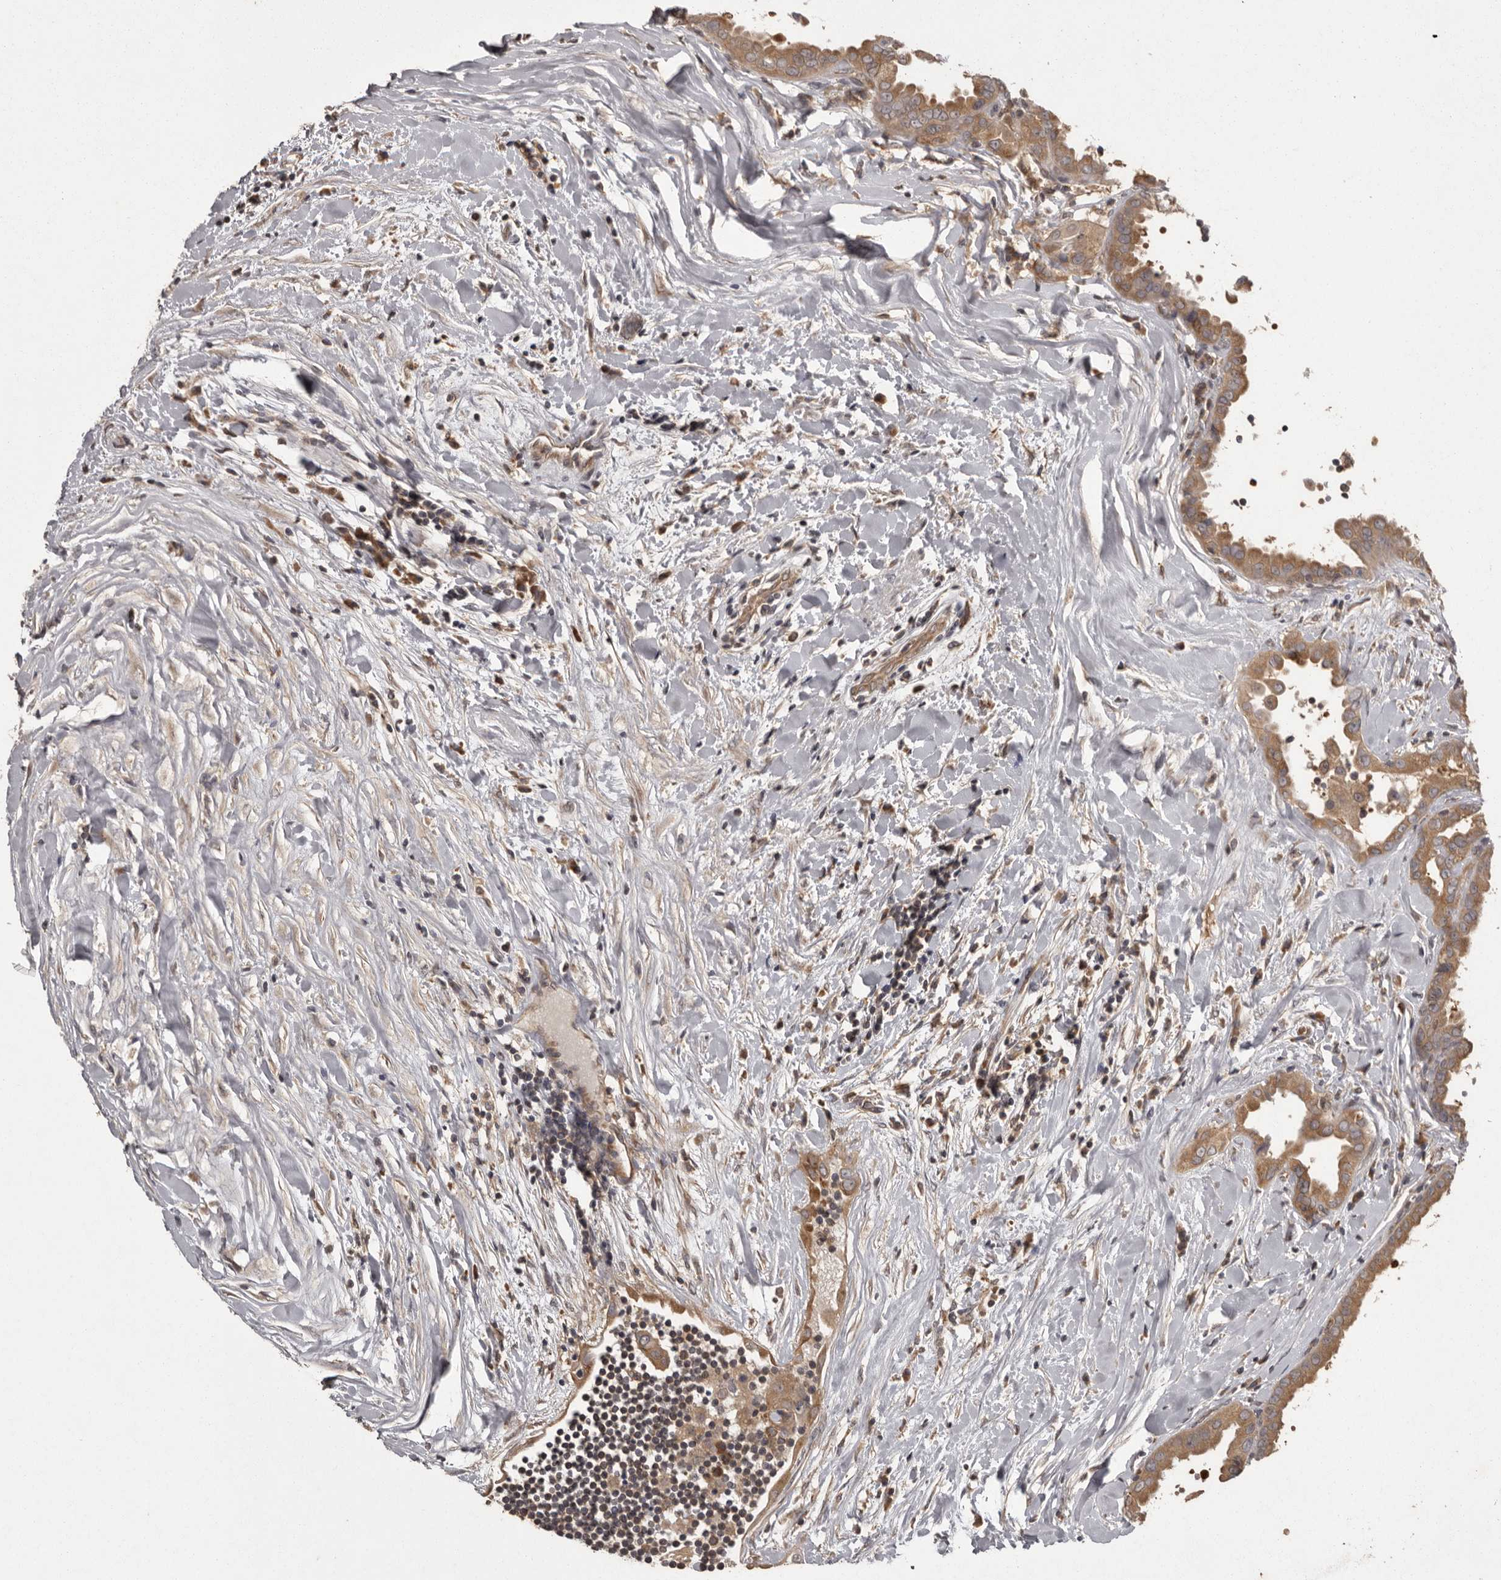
{"staining": {"intensity": "moderate", "quantity": ">75%", "location": "cytoplasmic/membranous"}, "tissue": "thyroid cancer", "cell_type": "Tumor cells", "image_type": "cancer", "snomed": [{"axis": "morphology", "description": "Papillary adenocarcinoma, NOS"}, {"axis": "topography", "description": "Thyroid gland"}], "caption": "Thyroid cancer tissue reveals moderate cytoplasmic/membranous positivity in approximately >75% of tumor cells, visualized by immunohistochemistry.", "gene": "DARS1", "patient": {"sex": "male", "age": 33}}